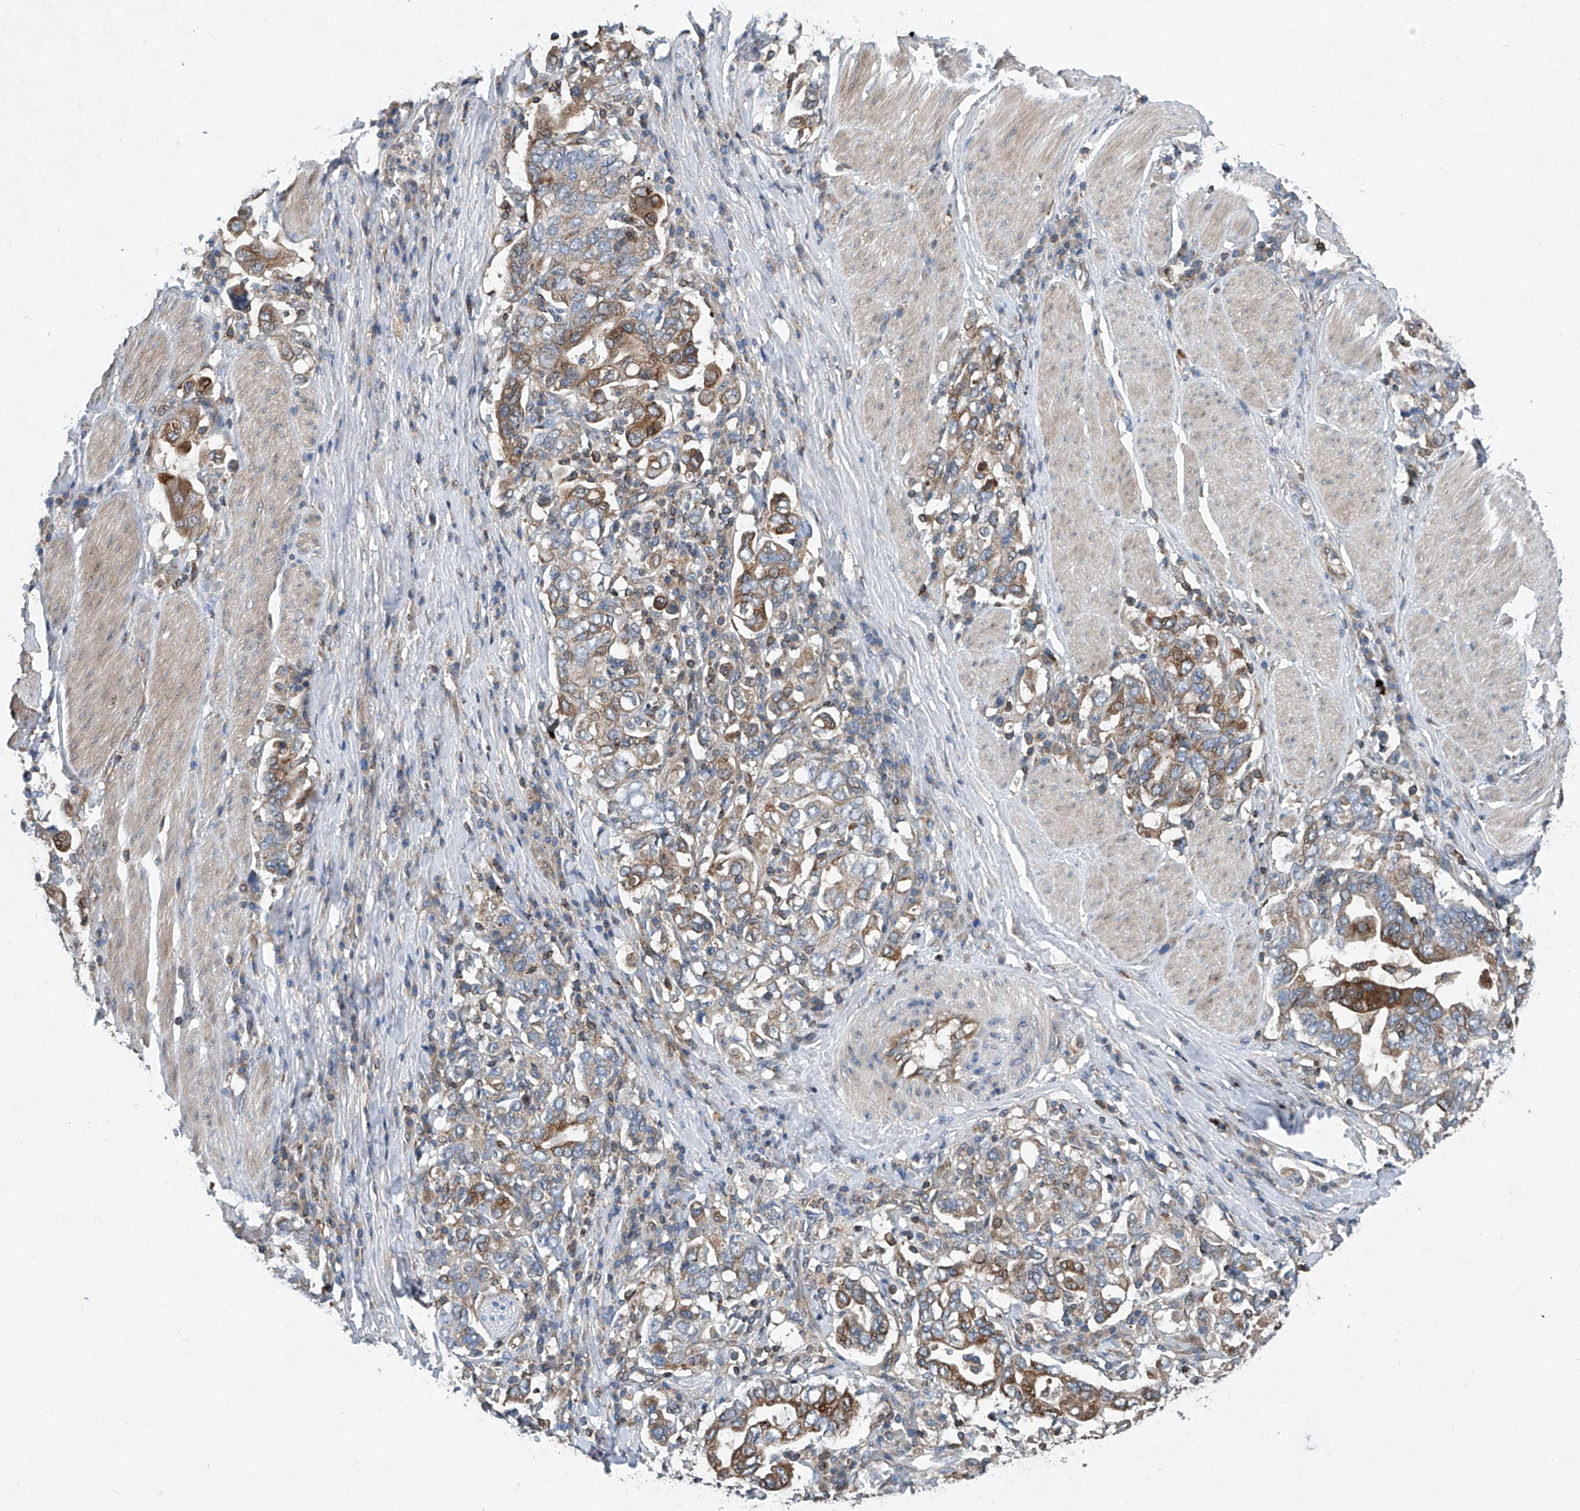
{"staining": {"intensity": "moderate", "quantity": "25%-75%", "location": "cytoplasmic/membranous"}, "tissue": "stomach cancer", "cell_type": "Tumor cells", "image_type": "cancer", "snomed": [{"axis": "morphology", "description": "Adenocarcinoma, NOS"}, {"axis": "topography", "description": "Stomach, upper"}], "caption": "A brown stain shows moderate cytoplasmic/membranous staining of a protein in stomach cancer (adenocarcinoma) tumor cells. (DAB = brown stain, brightfield microscopy at high magnification).", "gene": "TRIM38", "patient": {"sex": "male", "age": 62}}